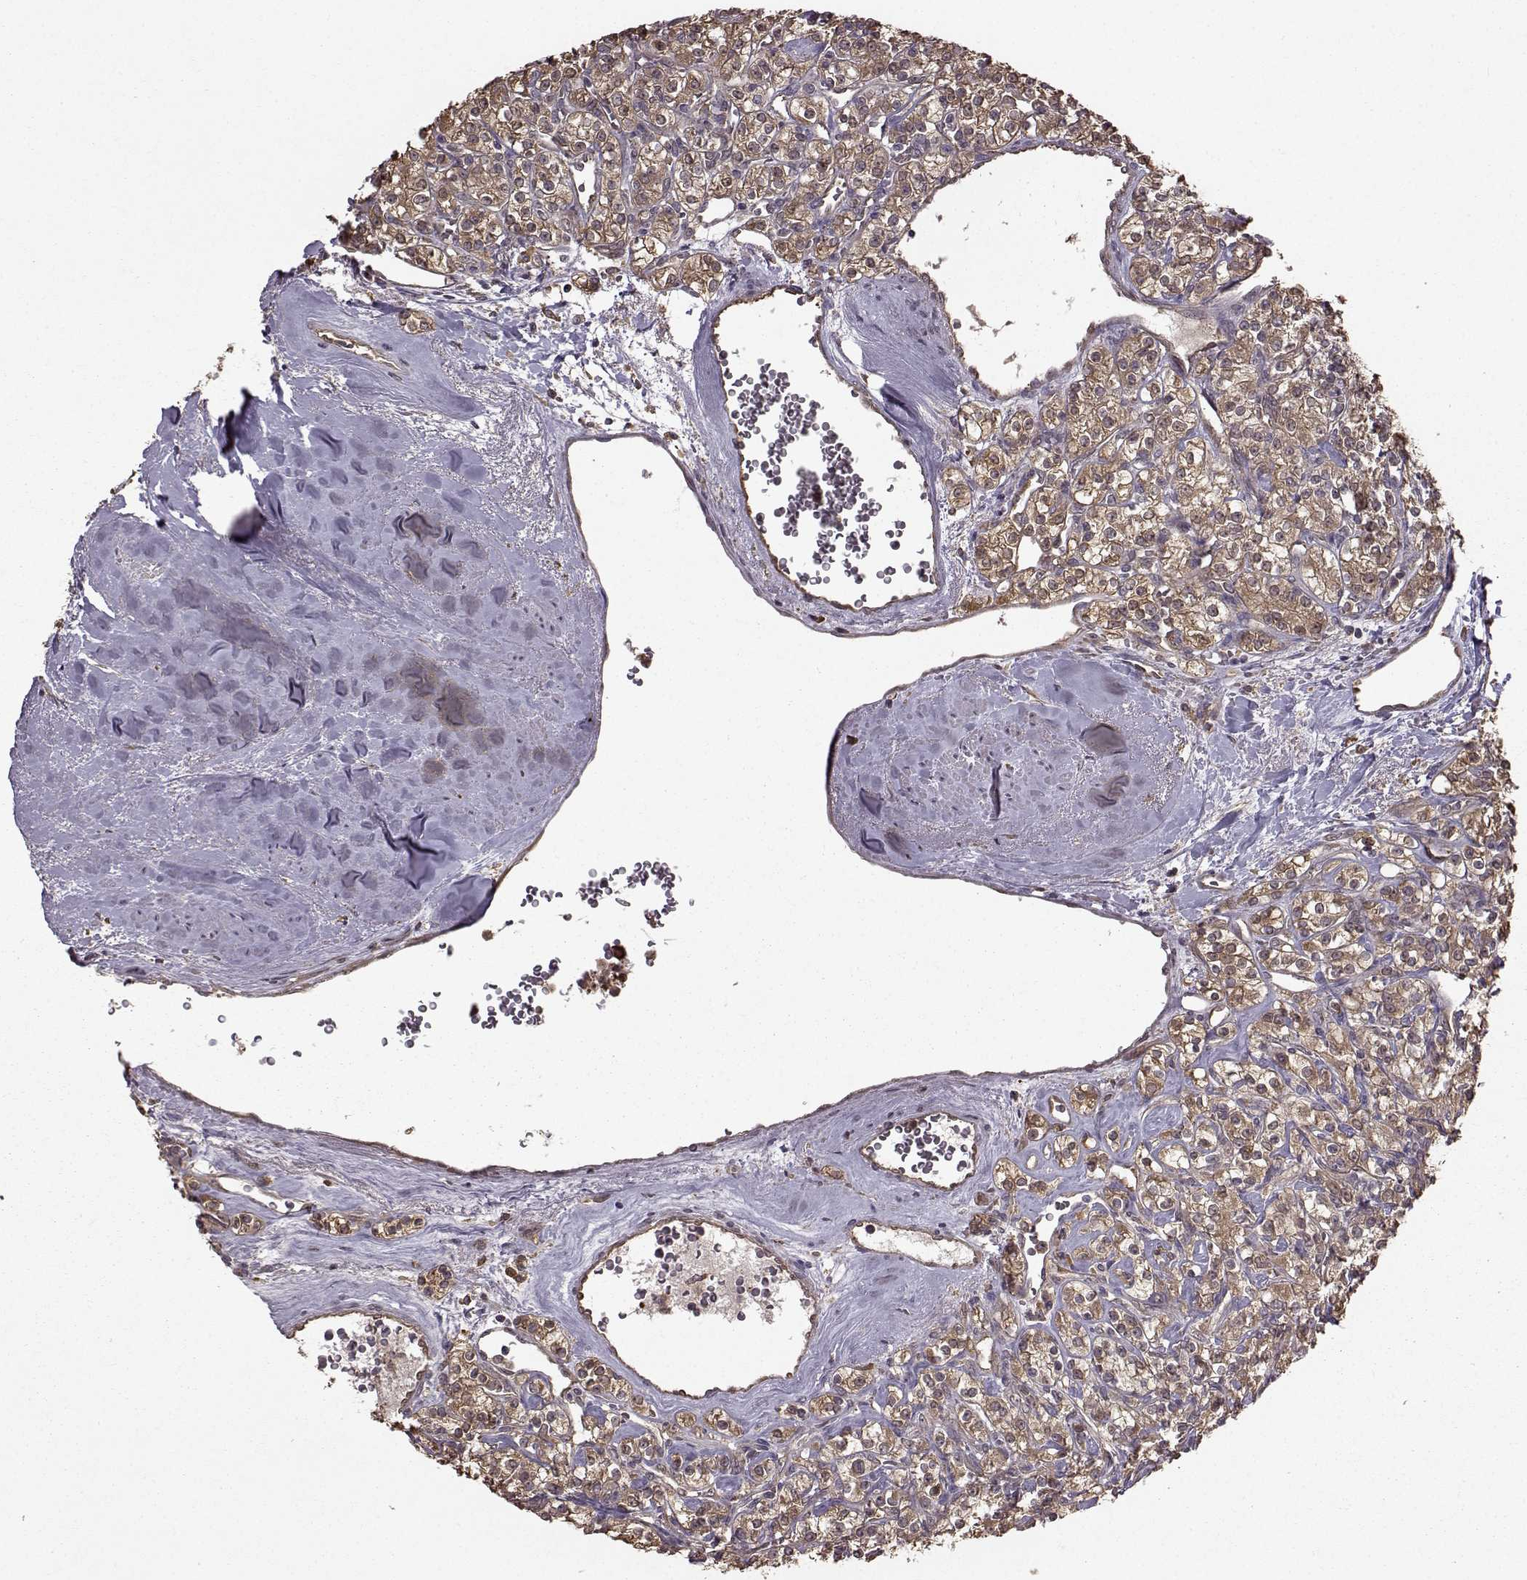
{"staining": {"intensity": "moderate", "quantity": ">75%", "location": "cytoplasmic/membranous"}, "tissue": "renal cancer", "cell_type": "Tumor cells", "image_type": "cancer", "snomed": [{"axis": "morphology", "description": "Adenocarcinoma, NOS"}, {"axis": "topography", "description": "Kidney"}], "caption": "Renal cancer (adenocarcinoma) was stained to show a protein in brown. There is medium levels of moderate cytoplasmic/membranous expression in approximately >75% of tumor cells. (Stains: DAB (3,3'-diaminobenzidine) in brown, nuclei in blue, Microscopy: brightfield microscopy at high magnification).", "gene": "NME1-NME2", "patient": {"sex": "male", "age": 77}}